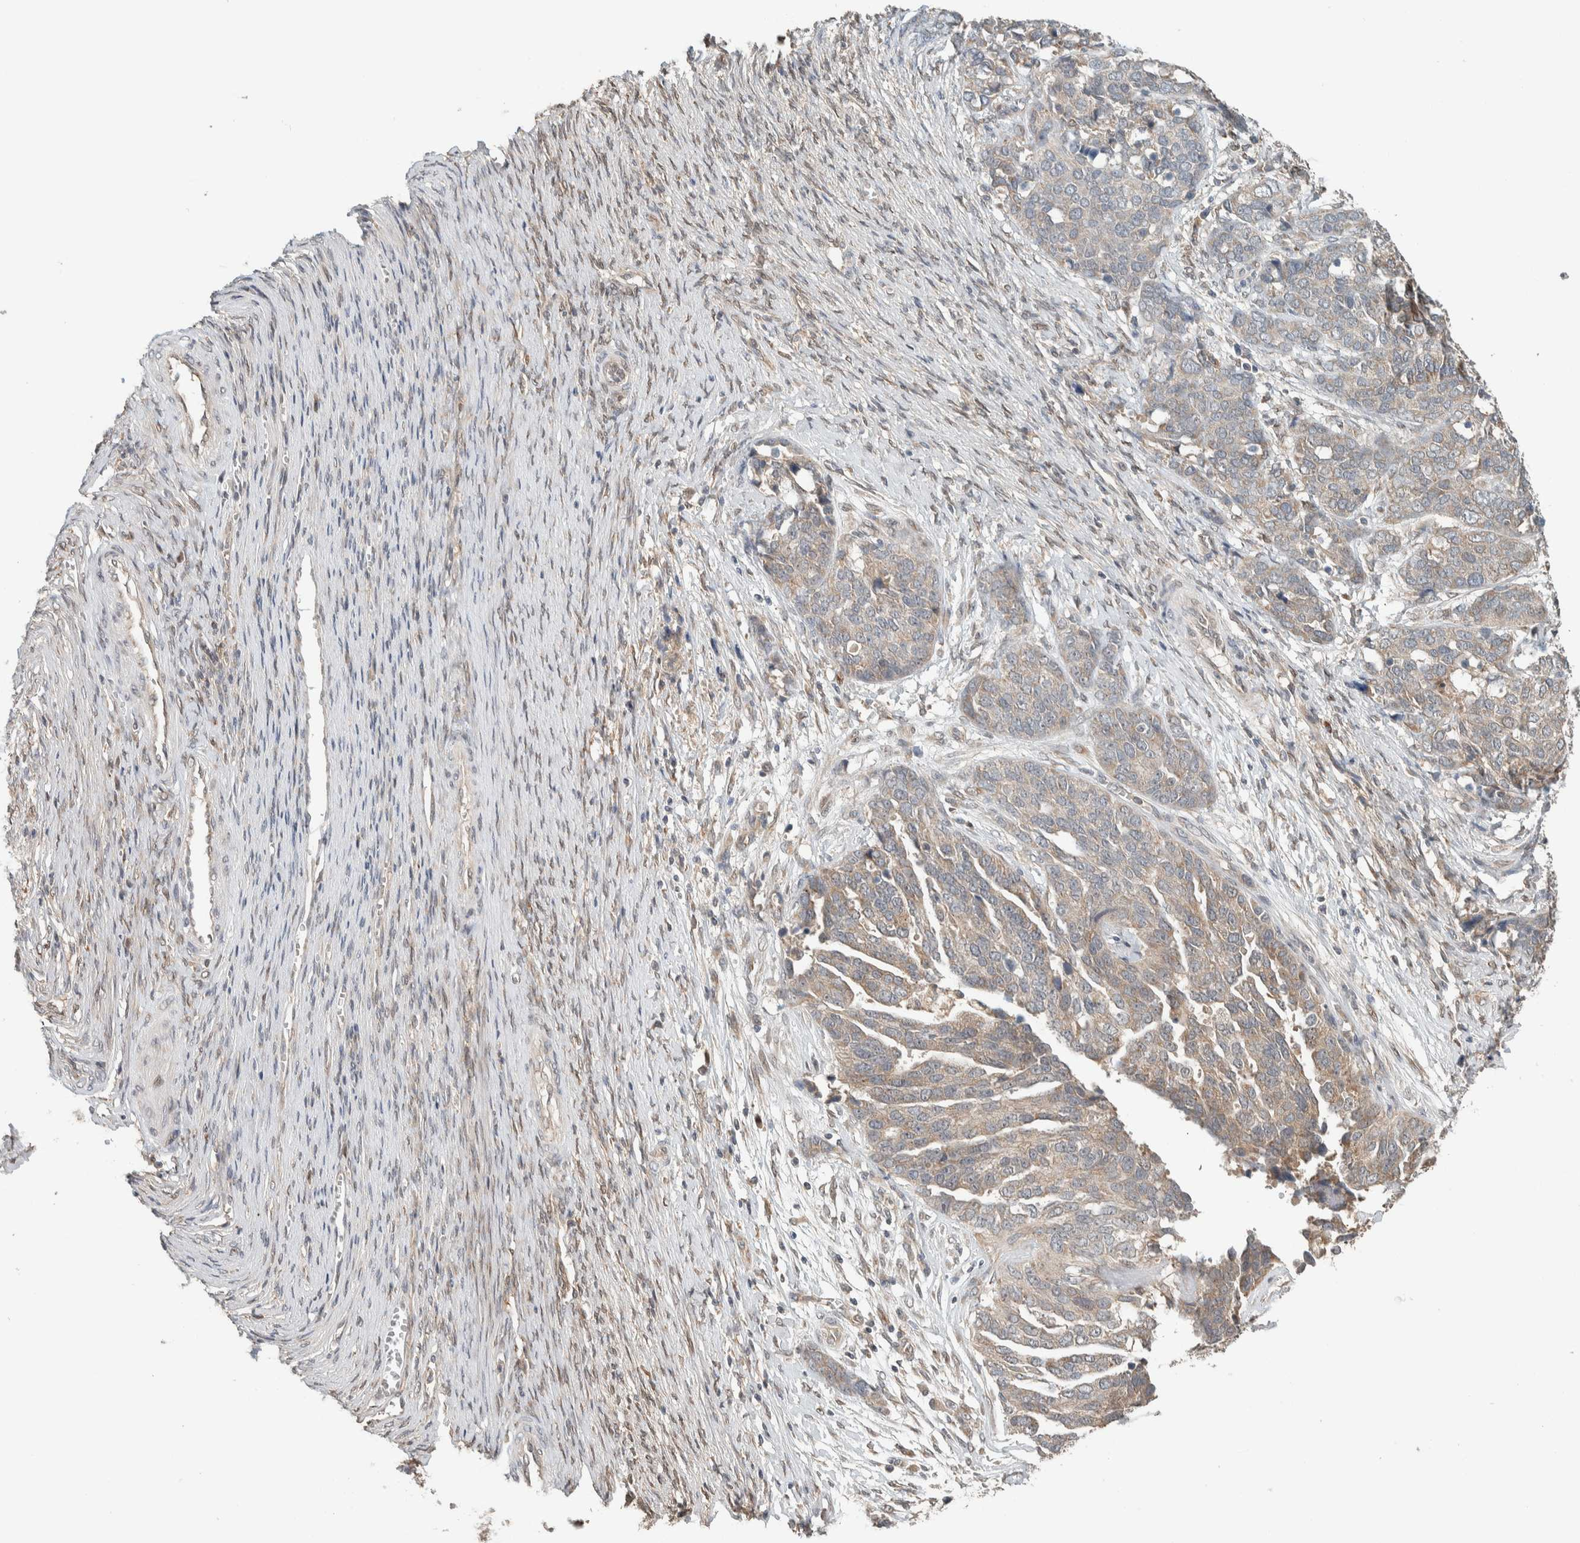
{"staining": {"intensity": "weak", "quantity": "<25%", "location": "cytoplasmic/membranous"}, "tissue": "ovarian cancer", "cell_type": "Tumor cells", "image_type": "cancer", "snomed": [{"axis": "morphology", "description": "Cystadenocarcinoma, serous, NOS"}, {"axis": "topography", "description": "Ovary"}], "caption": "A high-resolution histopathology image shows immunohistochemistry (IHC) staining of ovarian serous cystadenocarcinoma, which exhibits no significant staining in tumor cells. (DAB (3,3'-diaminobenzidine) IHC with hematoxylin counter stain).", "gene": "NBR1", "patient": {"sex": "female", "age": 44}}